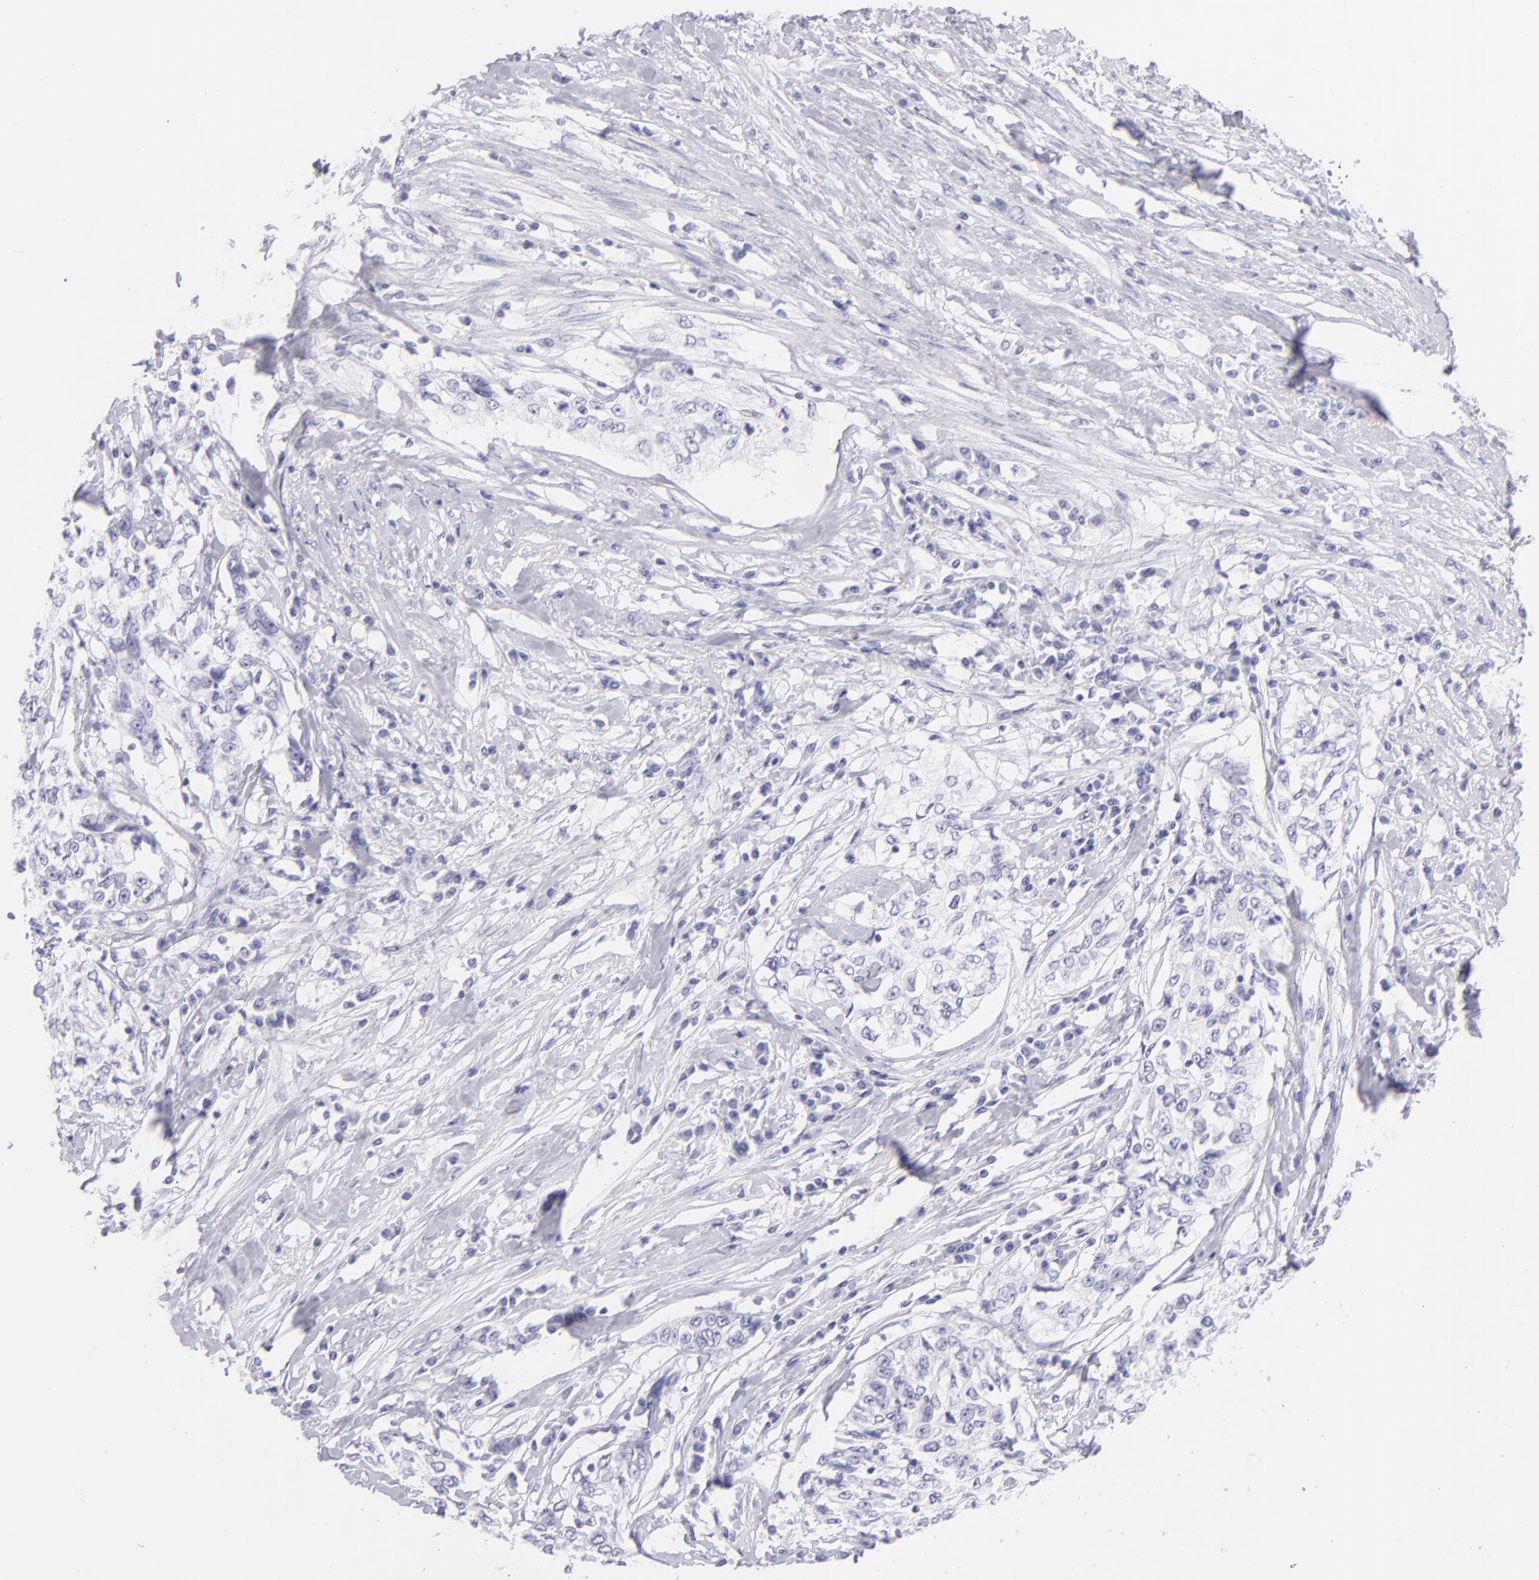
{"staining": {"intensity": "negative", "quantity": "none", "location": "none"}, "tissue": "cervical cancer", "cell_type": "Tumor cells", "image_type": "cancer", "snomed": [{"axis": "morphology", "description": "Squamous cell carcinoma, NOS"}, {"axis": "topography", "description": "Cervix"}], "caption": "Tumor cells are negative for brown protein staining in cervical cancer (squamous cell carcinoma). (DAB (3,3'-diaminobenzidine) immunohistochemistry (IHC) visualized using brightfield microscopy, high magnification).", "gene": "PRPH", "patient": {"sex": "female", "age": 57}}